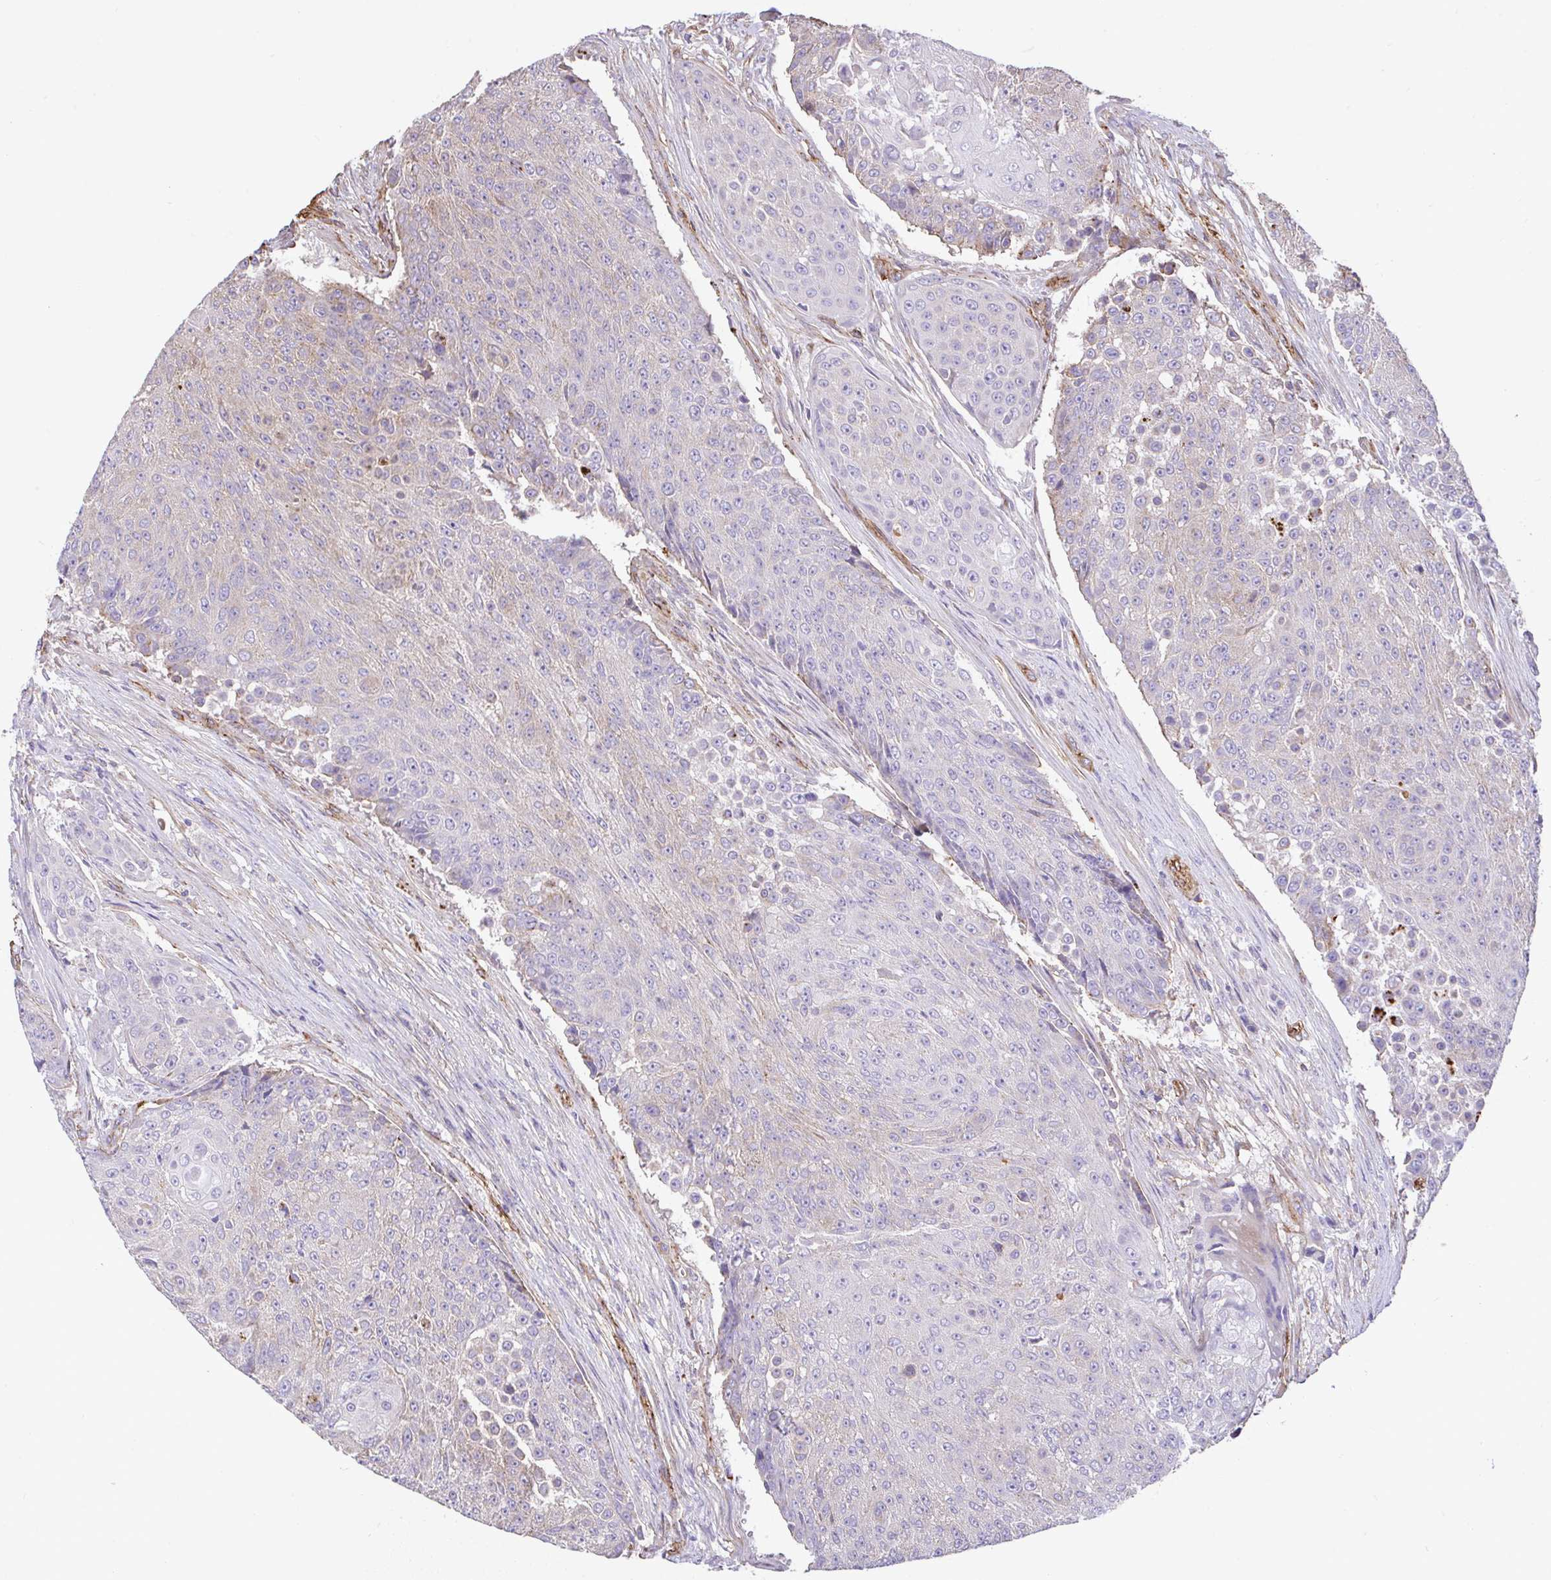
{"staining": {"intensity": "negative", "quantity": "none", "location": "none"}, "tissue": "urothelial cancer", "cell_type": "Tumor cells", "image_type": "cancer", "snomed": [{"axis": "morphology", "description": "Urothelial carcinoma, High grade"}, {"axis": "topography", "description": "Urinary bladder"}], "caption": "Immunohistochemical staining of human urothelial cancer shows no significant positivity in tumor cells.", "gene": "PTPRK", "patient": {"sex": "female", "age": 63}}